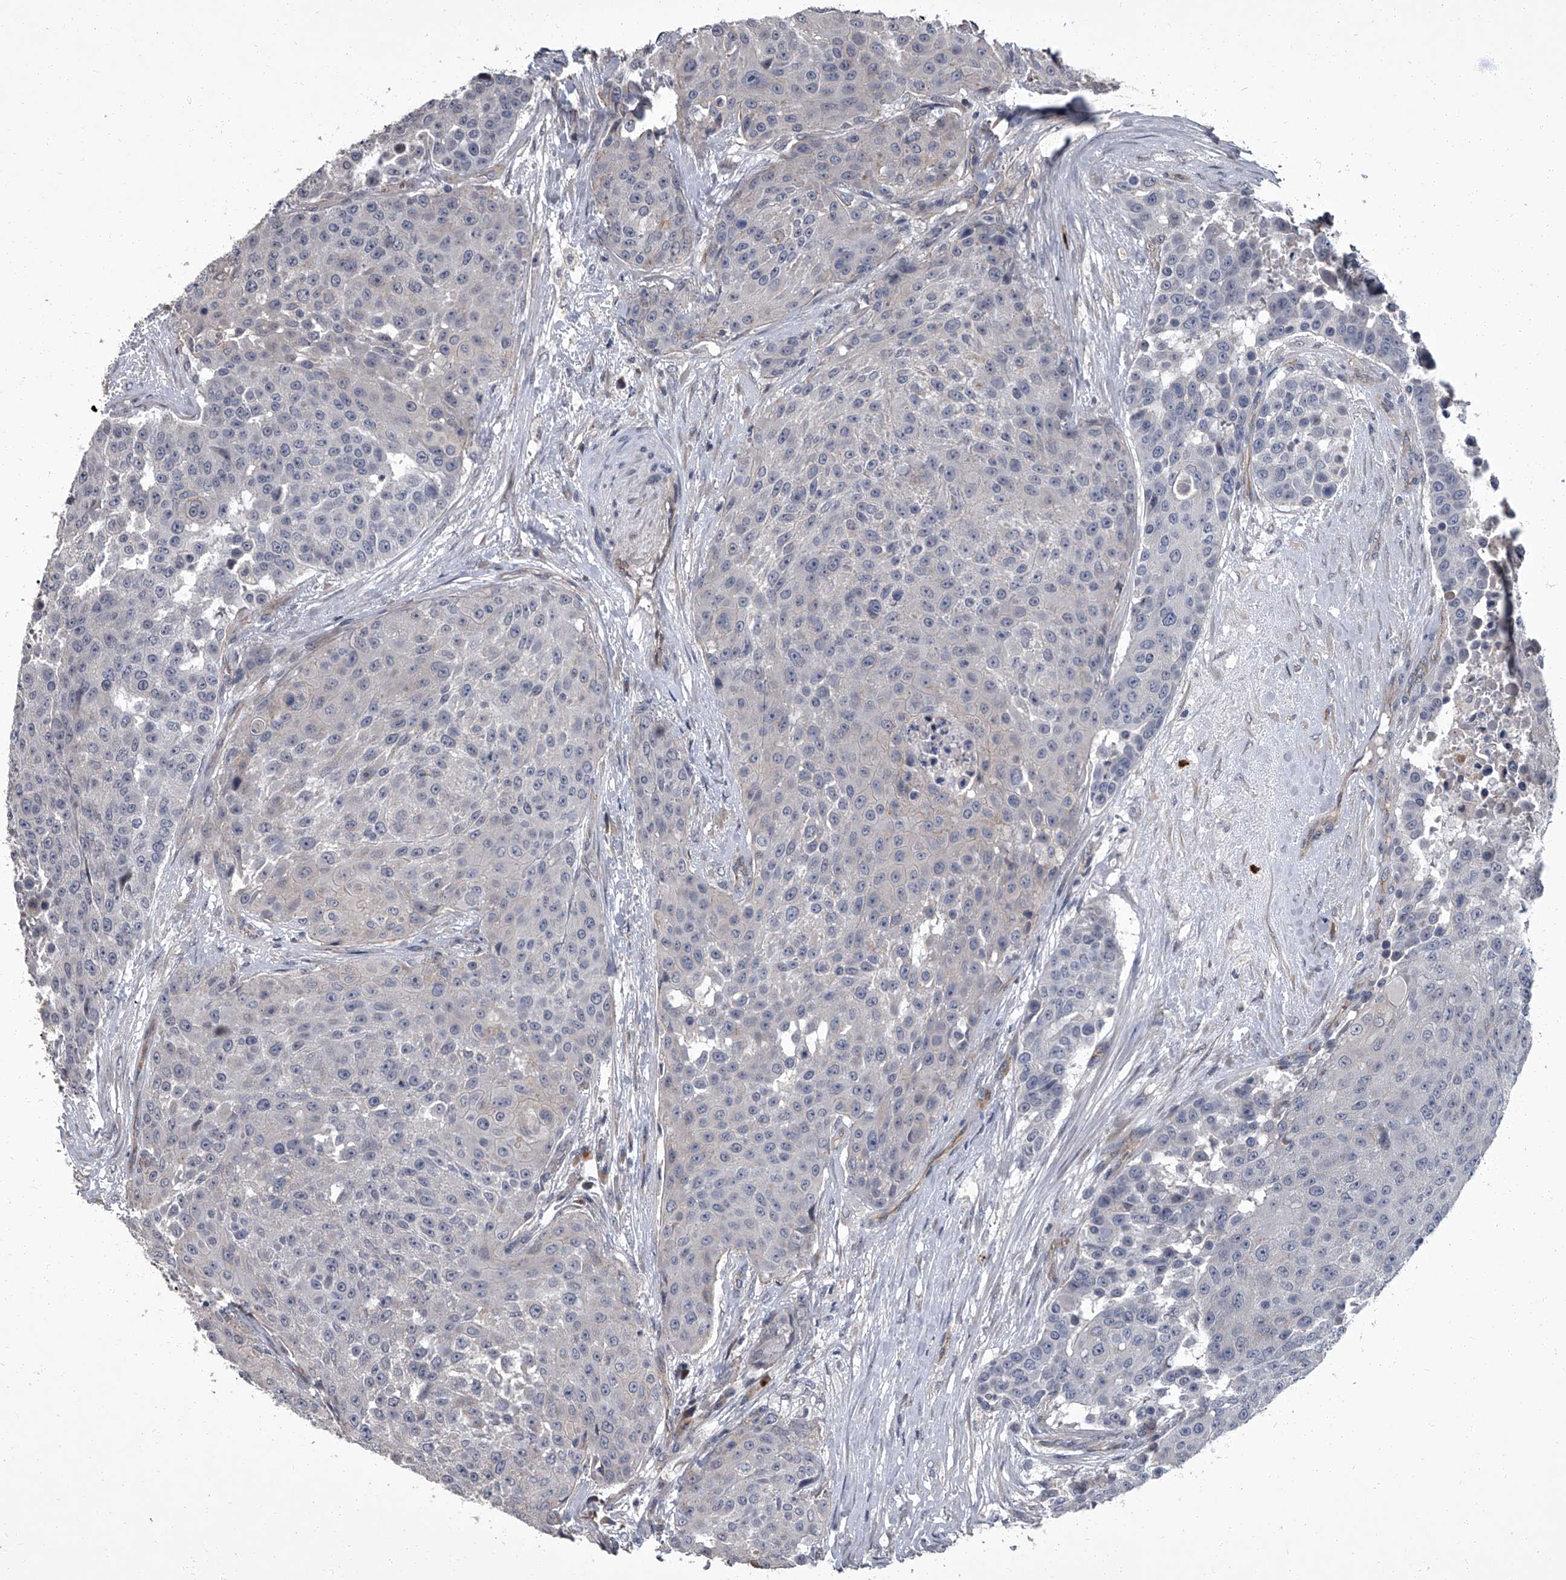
{"staining": {"intensity": "negative", "quantity": "none", "location": "none"}, "tissue": "urothelial cancer", "cell_type": "Tumor cells", "image_type": "cancer", "snomed": [{"axis": "morphology", "description": "Urothelial carcinoma, High grade"}, {"axis": "topography", "description": "Urinary bladder"}], "caption": "The photomicrograph reveals no staining of tumor cells in urothelial cancer.", "gene": "SIRT4", "patient": {"sex": "female", "age": 63}}